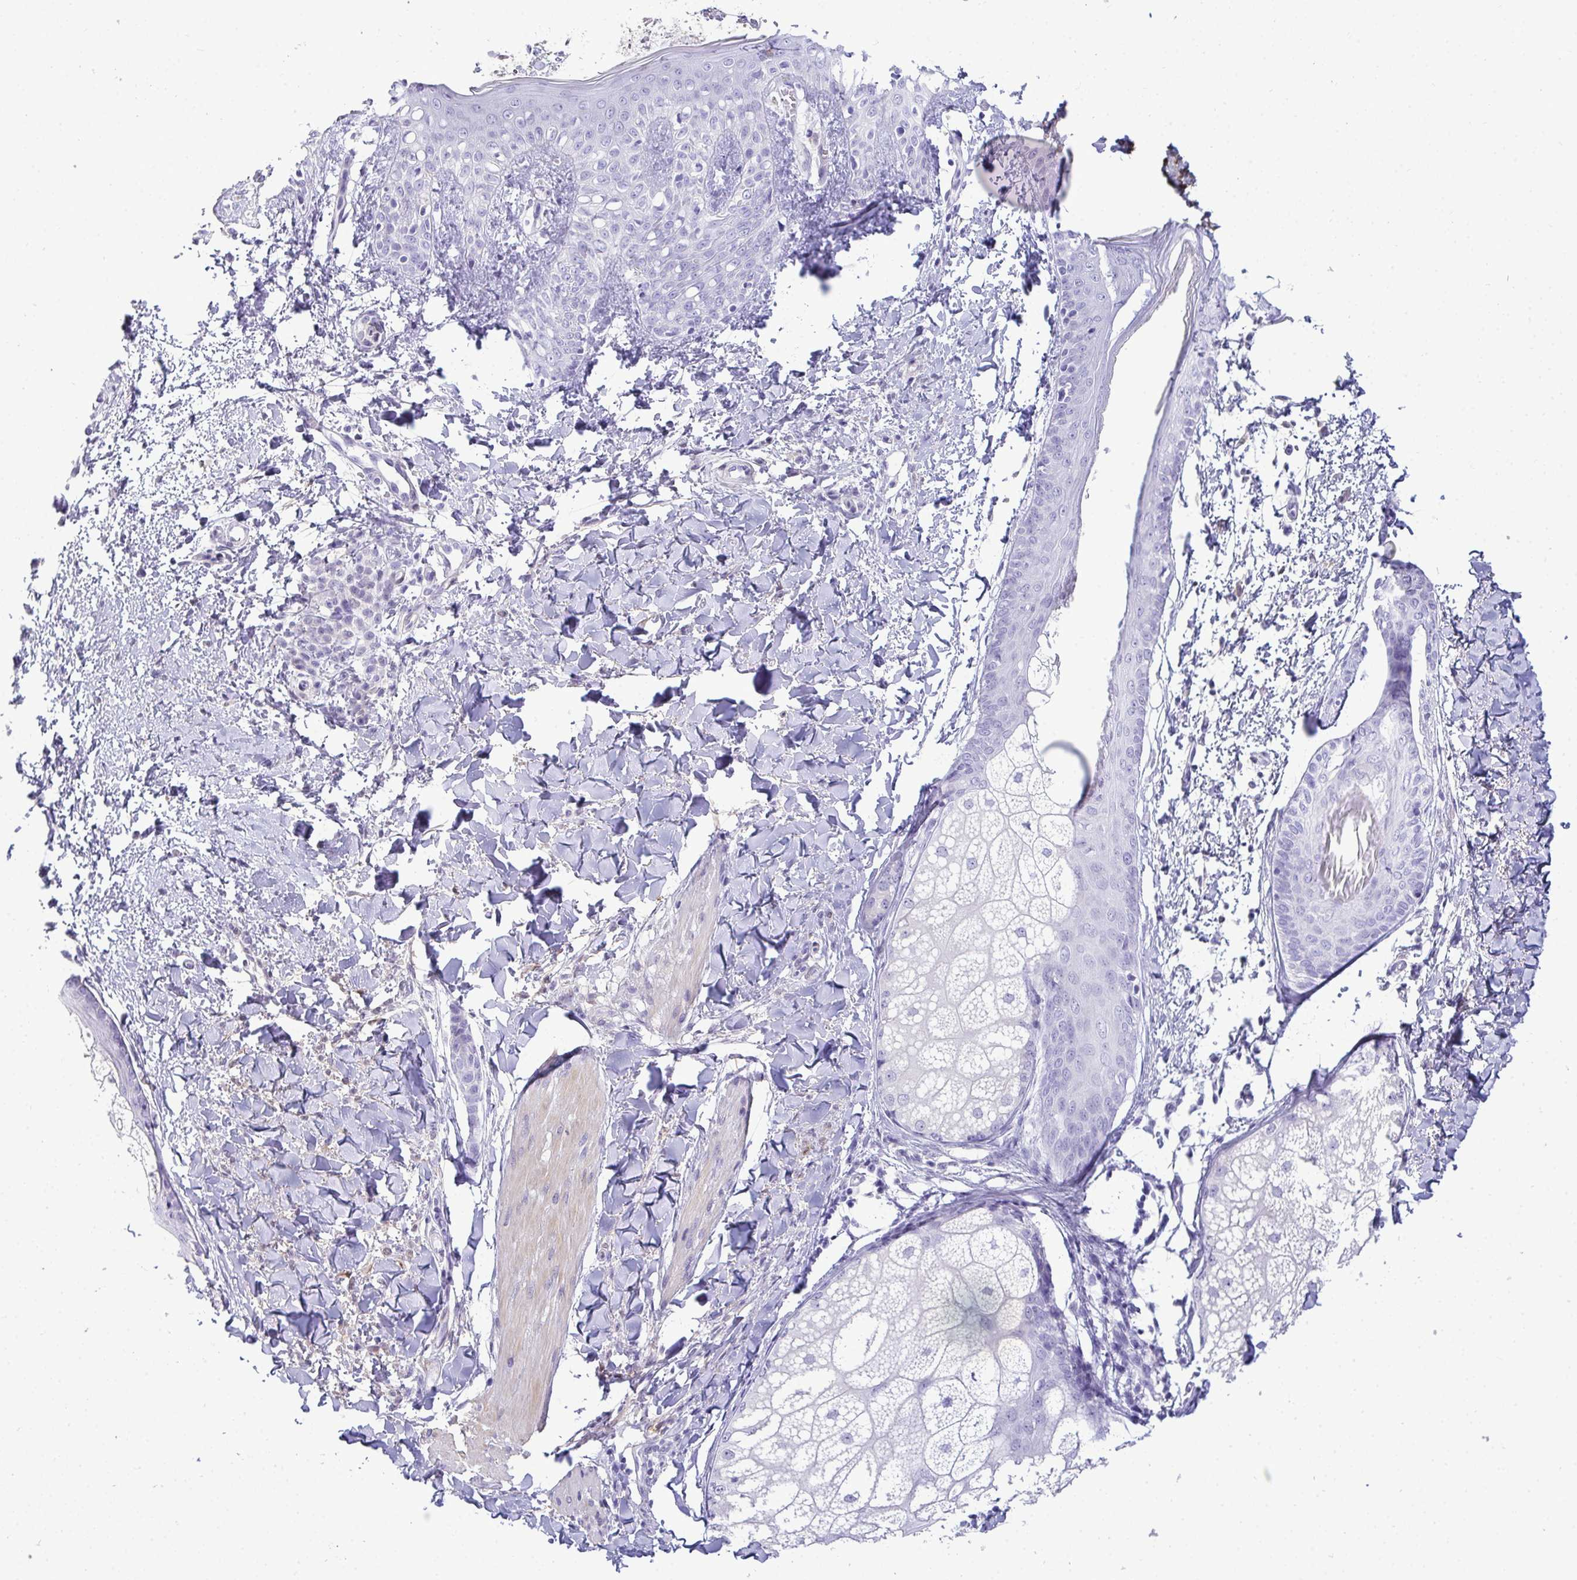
{"staining": {"intensity": "negative", "quantity": "none", "location": "none"}, "tissue": "skin", "cell_type": "Fibroblasts", "image_type": "normal", "snomed": [{"axis": "morphology", "description": "Normal tissue, NOS"}, {"axis": "topography", "description": "Skin"}], "caption": "Immunohistochemistry (IHC) micrograph of unremarkable skin: human skin stained with DAB reveals no significant protein staining in fibroblasts. (DAB immunohistochemistry (IHC), high magnification).", "gene": "HSPB6", "patient": {"sex": "male", "age": 16}}